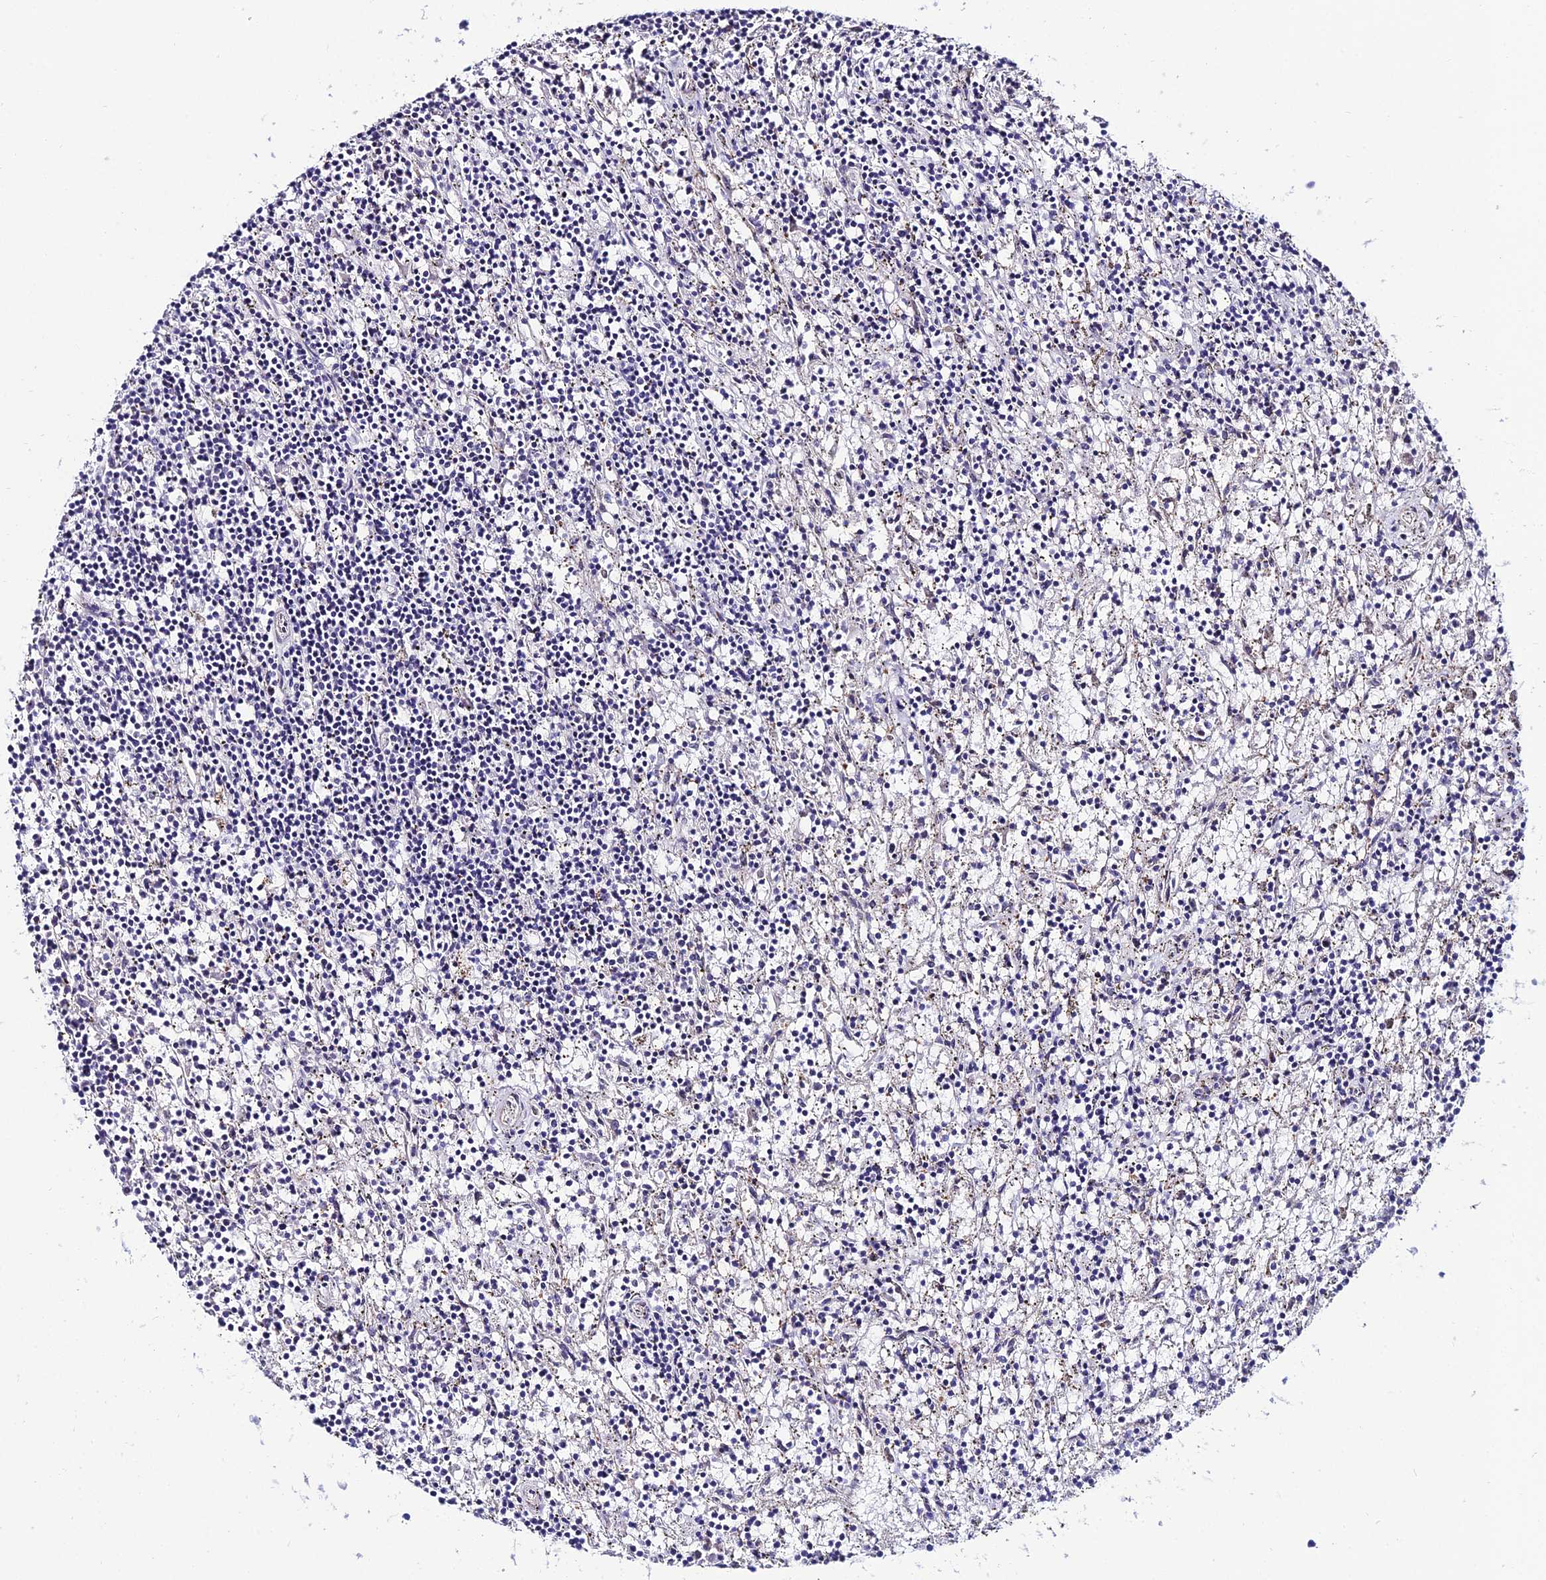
{"staining": {"intensity": "negative", "quantity": "none", "location": "none"}, "tissue": "lymphoma", "cell_type": "Tumor cells", "image_type": "cancer", "snomed": [{"axis": "morphology", "description": "Malignant lymphoma, non-Hodgkin's type, Low grade"}, {"axis": "topography", "description": "Spleen"}], "caption": "Immunohistochemistry of human malignant lymphoma, non-Hodgkin's type (low-grade) displays no positivity in tumor cells. (Immunohistochemistry, brightfield microscopy, high magnification).", "gene": "SYT15", "patient": {"sex": "male", "age": 76}}